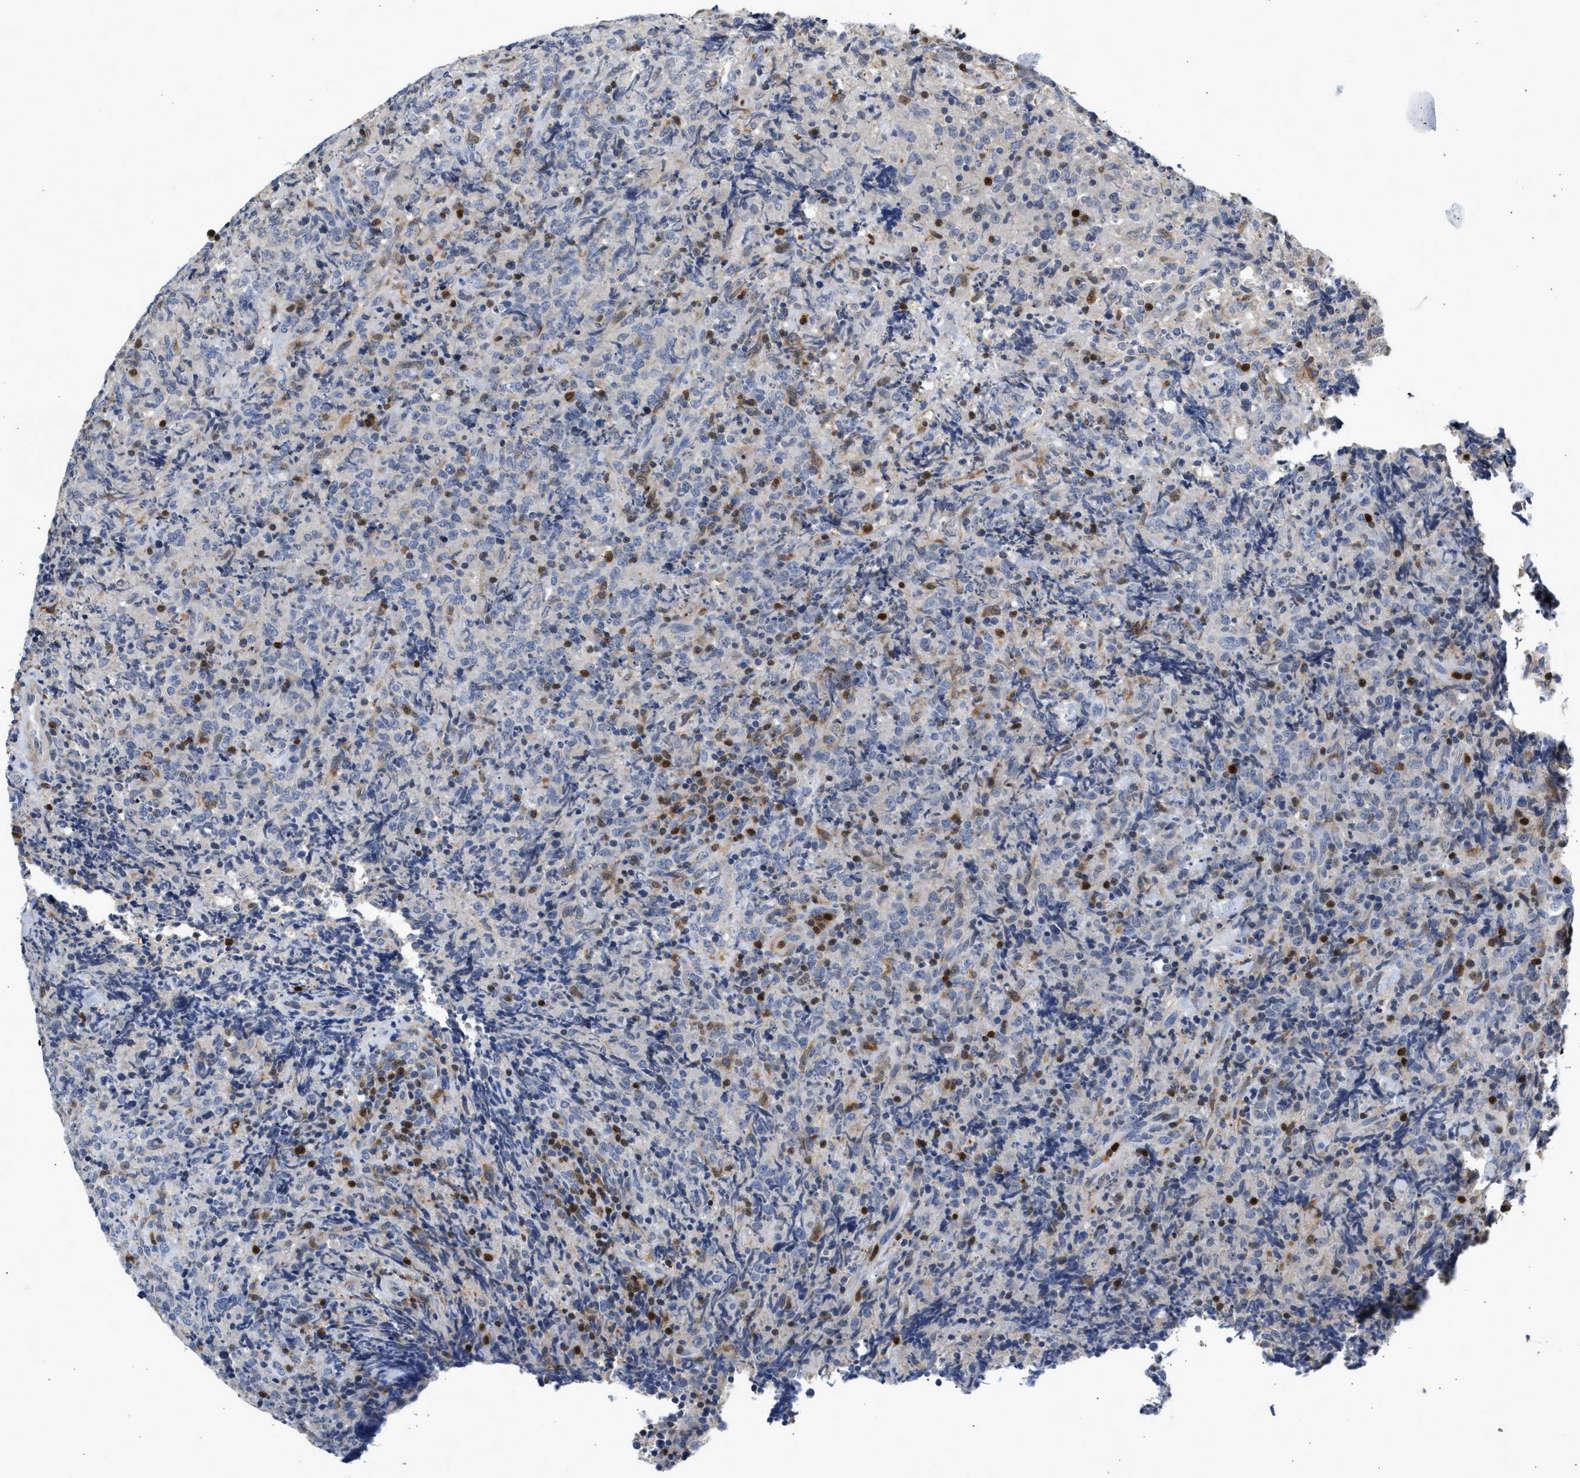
{"staining": {"intensity": "negative", "quantity": "none", "location": "none"}, "tissue": "lymphoma", "cell_type": "Tumor cells", "image_type": "cancer", "snomed": [{"axis": "morphology", "description": "Malignant lymphoma, non-Hodgkin's type, High grade"}, {"axis": "topography", "description": "Tonsil"}], "caption": "There is no significant positivity in tumor cells of high-grade malignant lymphoma, non-Hodgkin's type.", "gene": "SLIT2", "patient": {"sex": "female", "age": 36}}